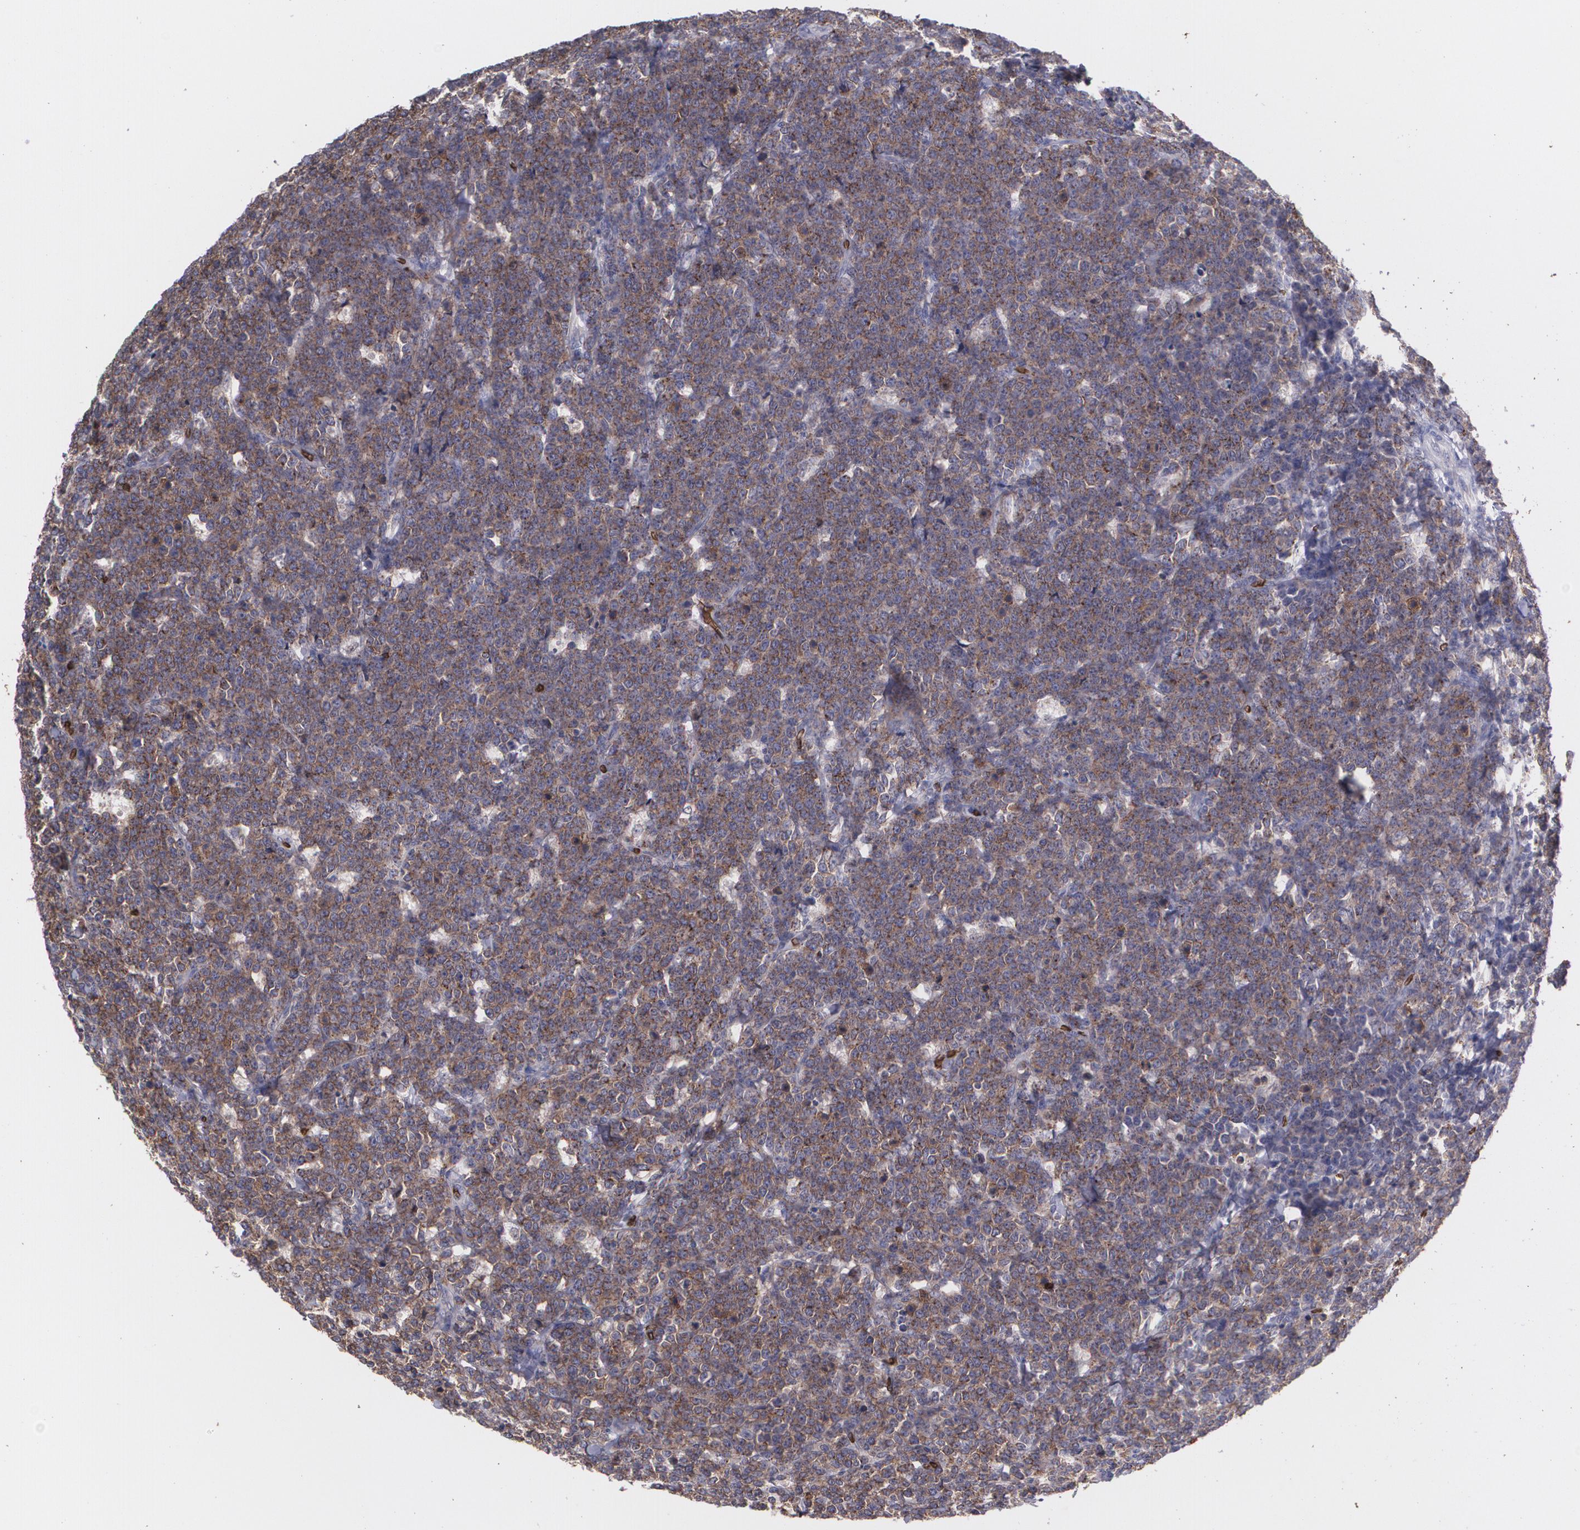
{"staining": {"intensity": "moderate", "quantity": ">75%", "location": "cytoplasmic/membranous"}, "tissue": "lymphoma", "cell_type": "Tumor cells", "image_type": "cancer", "snomed": [{"axis": "morphology", "description": "Malignant lymphoma, non-Hodgkin's type, High grade"}, {"axis": "topography", "description": "Small intestine"}, {"axis": "topography", "description": "Colon"}], "caption": "Immunohistochemical staining of lymphoma displays medium levels of moderate cytoplasmic/membranous staining in about >75% of tumor cells.", "gene": "SLC2A1", "patient": {"sex": "male", "age": 8}}